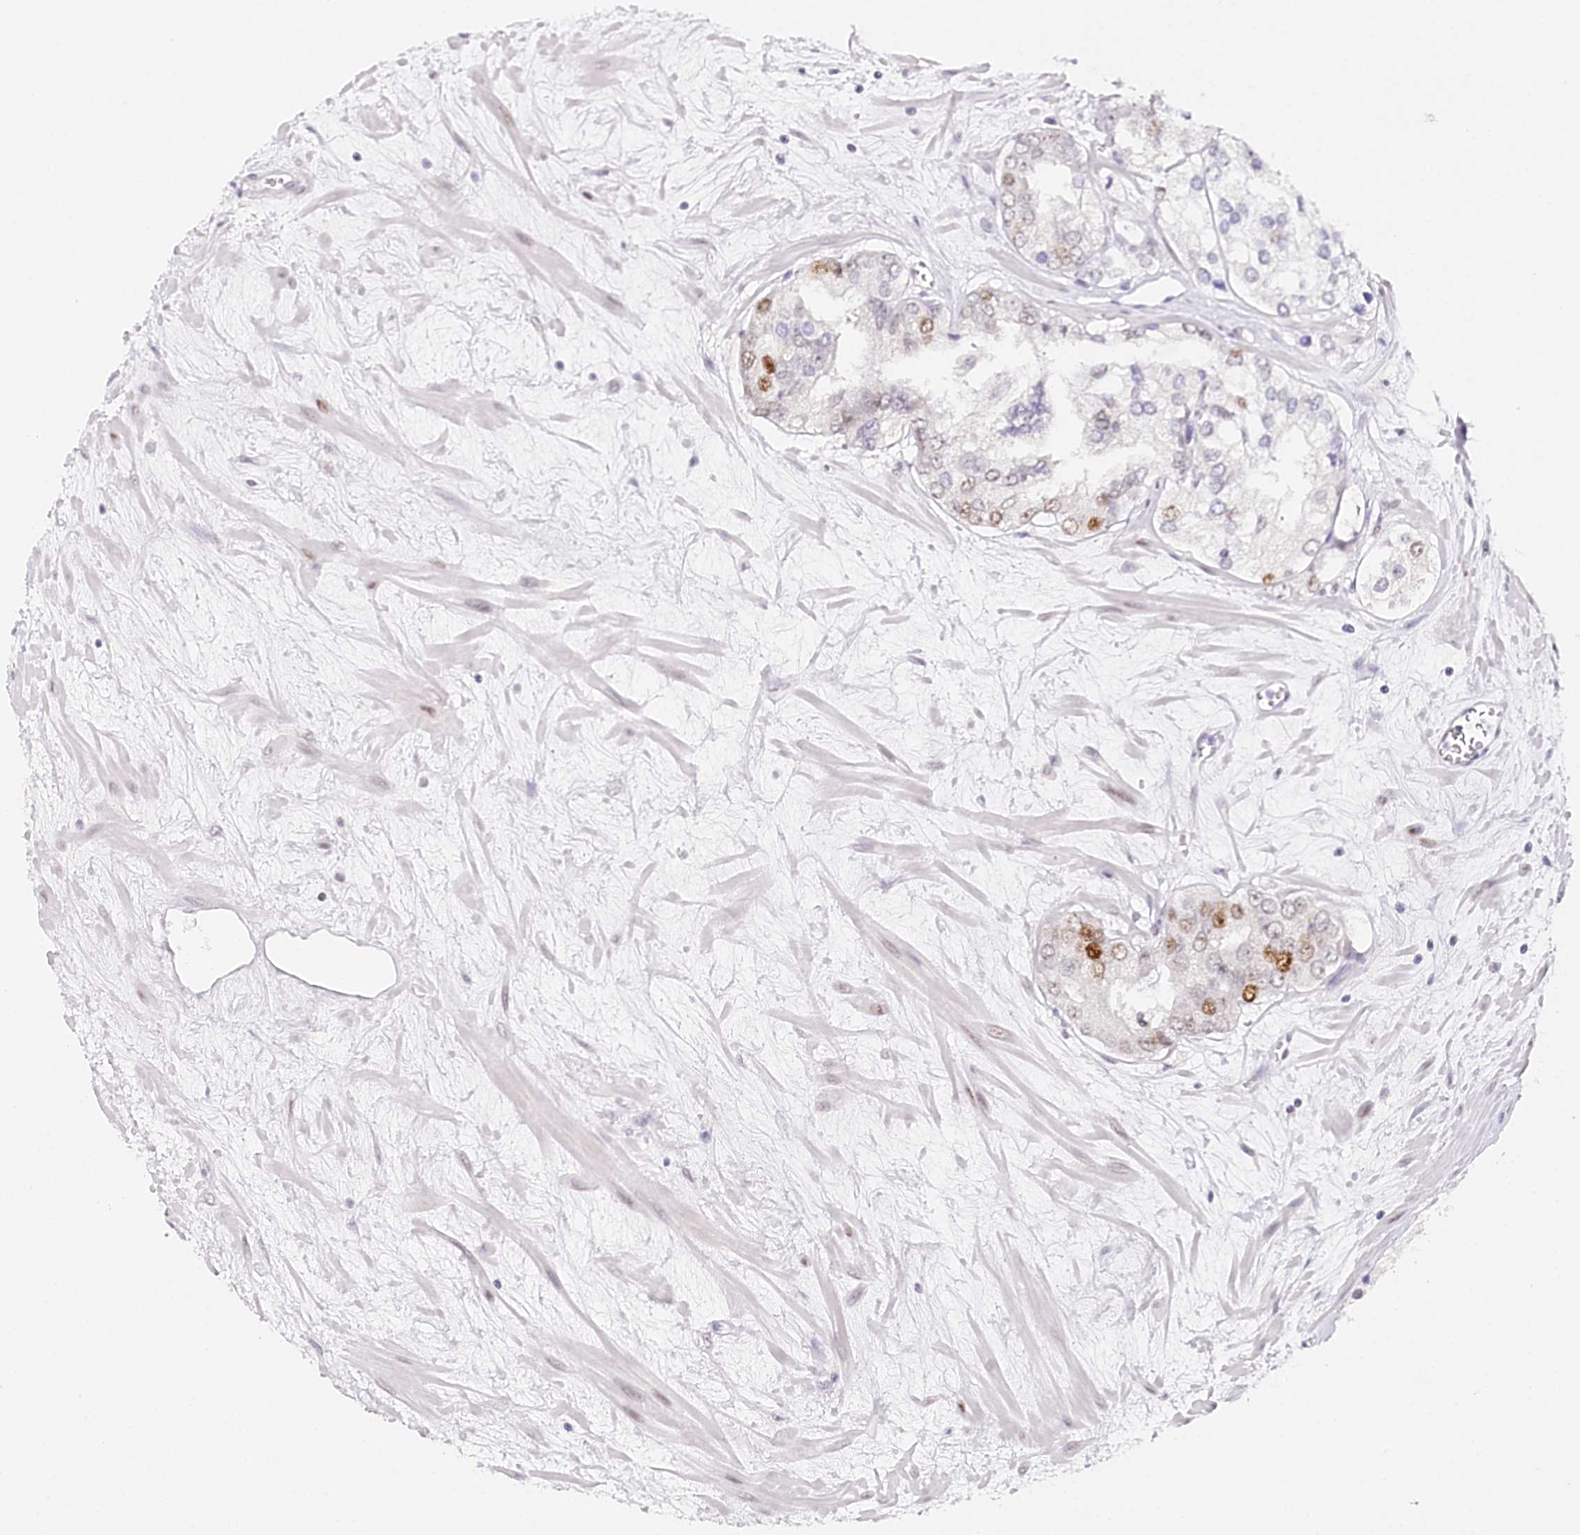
{"staining": {"intensity": "moderate", "quantity": "<25%", "location": "nuclear"}, "tissue": "prostate cancer", "cell_type": "Tumor cells", "image_type": "cancer", "snomed": [{"axis": "morphology", "description": "Adenocarcinoma, High grade"}, {"axis": "topography", "description": "Prostate"}], "caption": "Prostate high-grade adenocarcinoma tissue reveals moderate nuclear expression in about <25% of tumor cells, visualized by immunohistochemistry. (brown staining indicates protein expression, while blue staining denotes nuclei).", "gene": "TP53", "patient": {"sex": "male", "age": 66}}